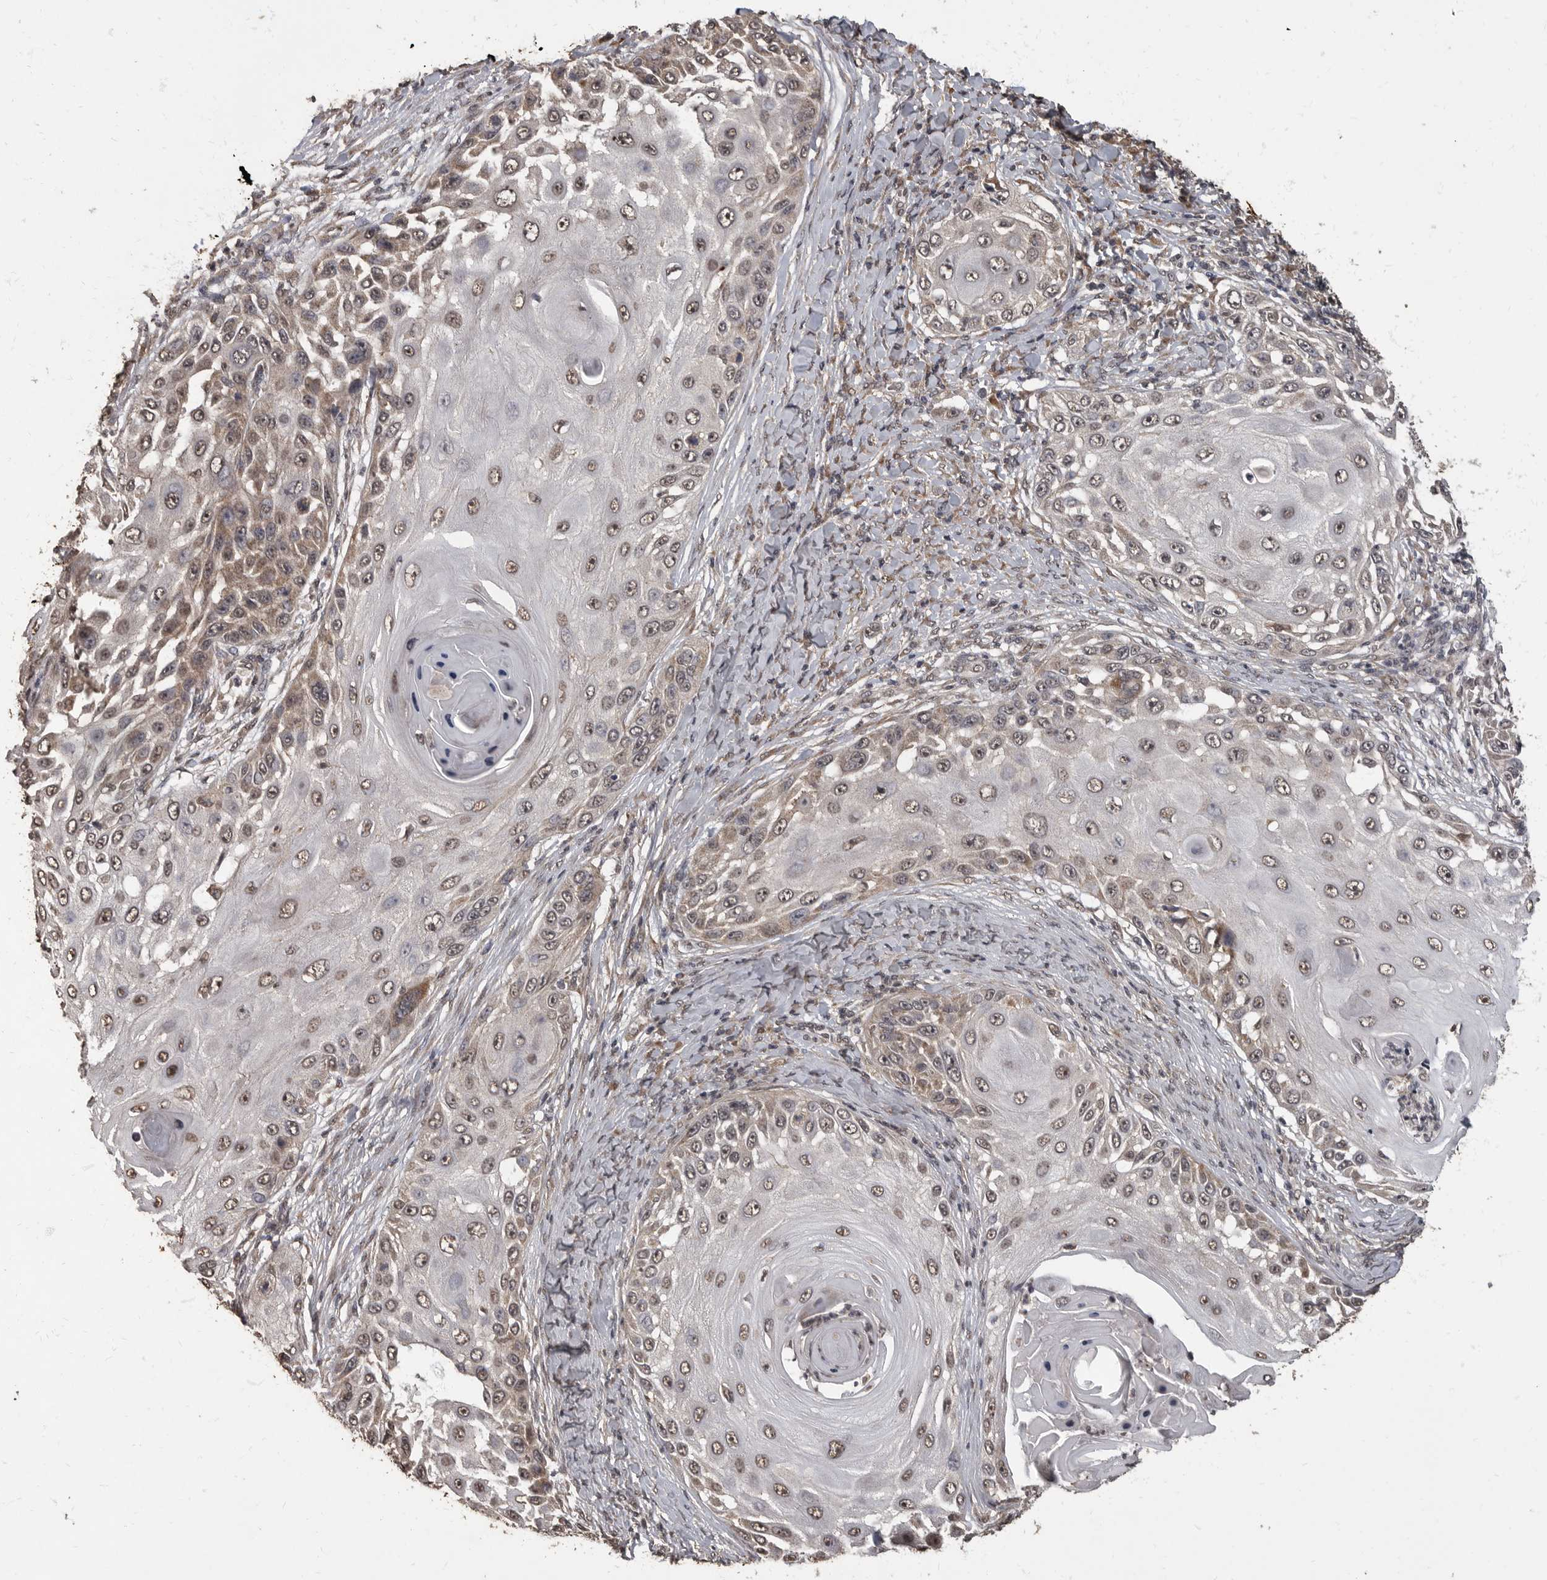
{"staining": {"intensity": "weak", "quantity": ">75%", "location": "cytoplasmic/membranous,nuclear"}, "tissue": "skin cancer", "cell_type": "Tumor cells", "image_type": "cancer", "snomed": [{"axis": "morphology", "description": "Squamous cell carcinoma, NOS"}, {"axis": "topography", "description": "Skin"}], "caption": "This is an image of immunohistochemistry (IHC) staining of skin cancer, which shows weak staining in the cytoplasmic/membranous and nuclear of tumor cells.", "gene": "MAFG", "patient": {"sex": "female", "age": 44}}